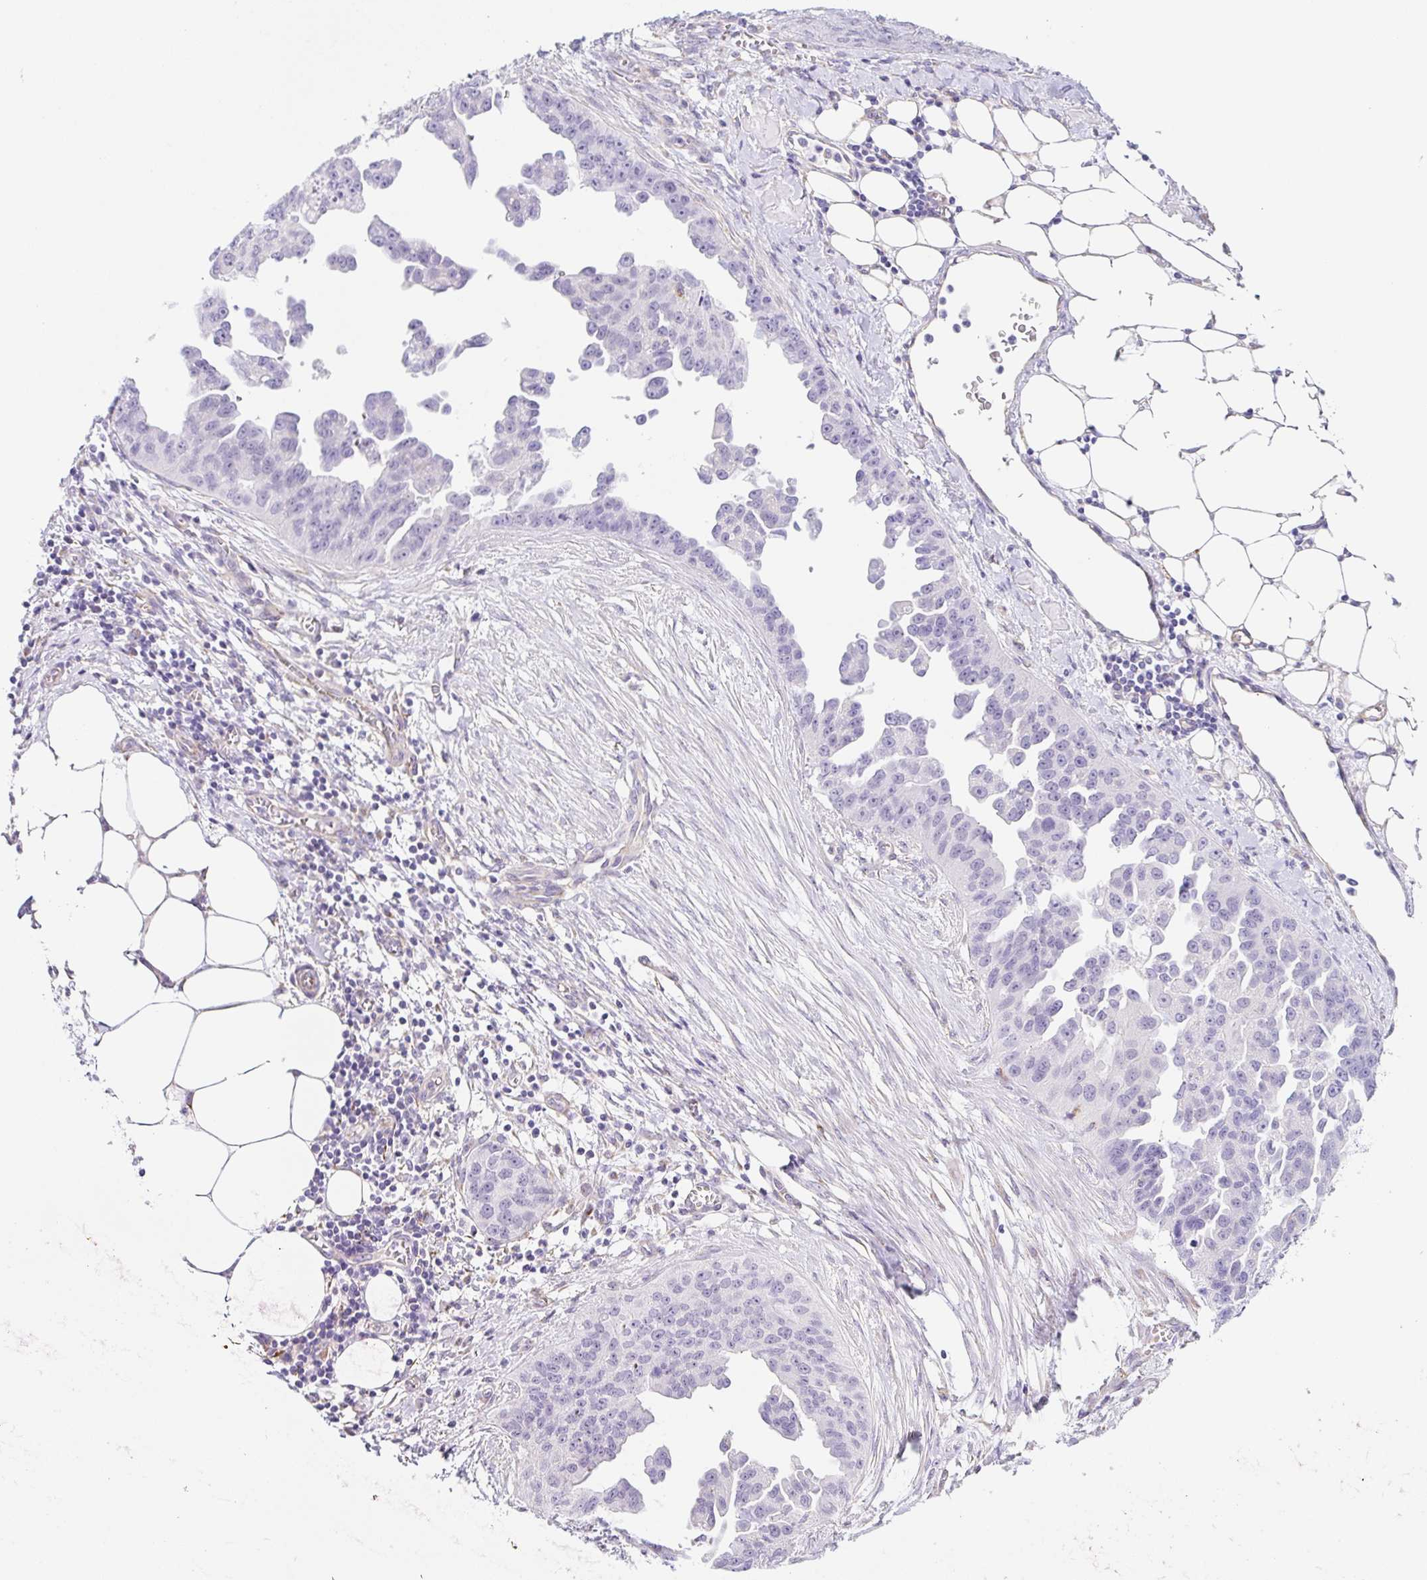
{"staining": {"intensity": "negative", "quantity": "none", "location": "none"}, "tissue": "ovarian cancer", "cell_type": "Tumor cells", "image_type": "cancer", "snomed": [{"axis": "morphology", "description": "Cystadenocarcinoma, serous, NOS"}, {"axis": "topography", "description": "Ovary"}], "caption": "The immunohistochemistry image has no significant staining in tumor cells of ovarian cancer tissue.", "gene": "DKK4", "patient": {"sex": "female", "age": 75}}